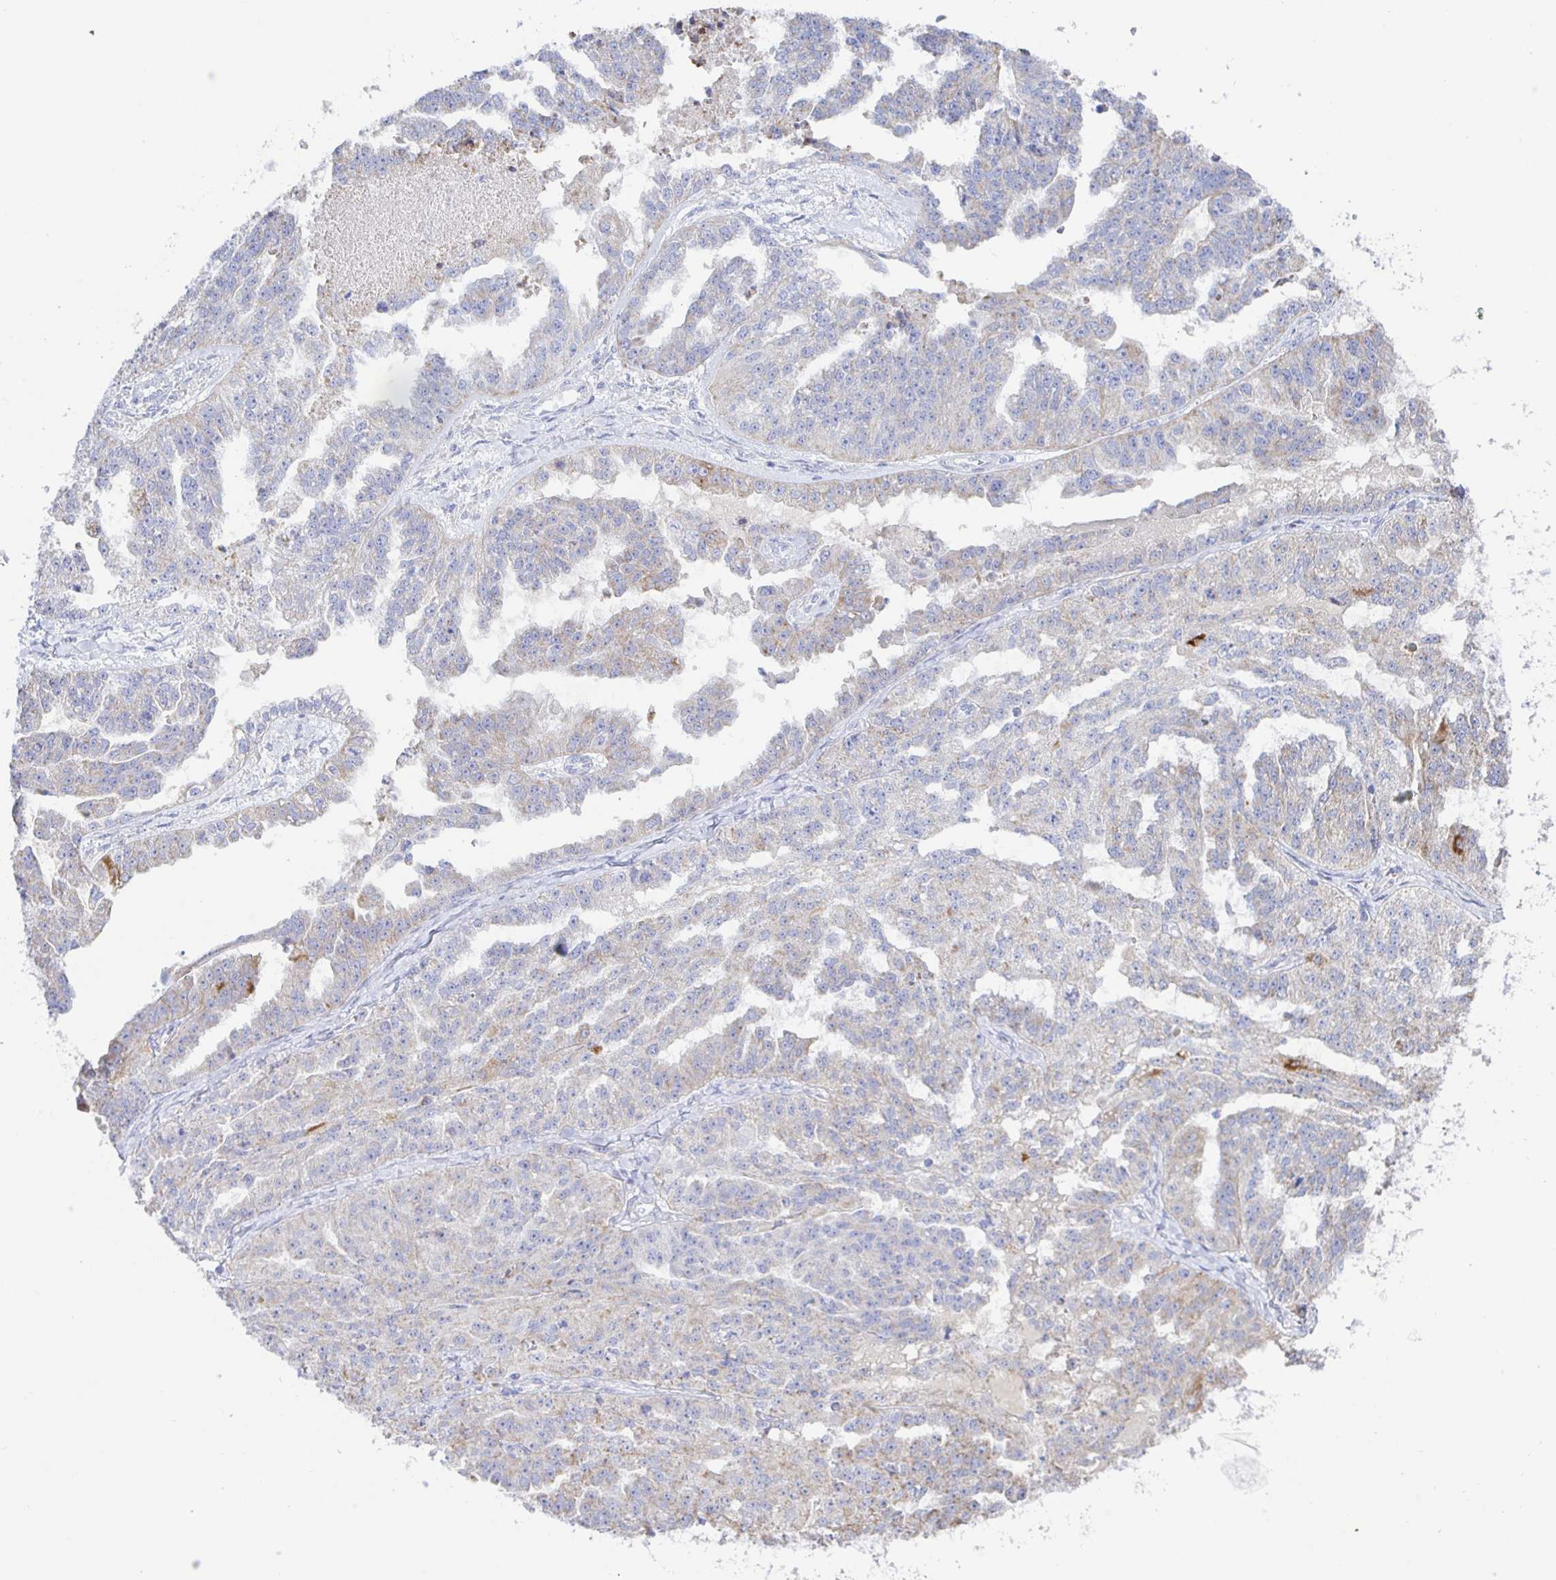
{"staining": {"intensity": "weak", "quantity": "<25%", "location": "cytoplasmic/membranous"}, "tissue": "ovarian cancer", "cell_type": "Tumor cells", "image_type": "cancer", "snomed": [{"axis": "morphology", "description": "Cystadenocarcinoma, serous, NOS"}, {"axis": "topography", "description": "Ovary"}], "caption": "A micrograph of human serous cystadenocarcinoma (ovarian) is negative for staining in tumor cells.", "gene": "SYNGR4", "patient": {"sex": "female", "age": 58}}